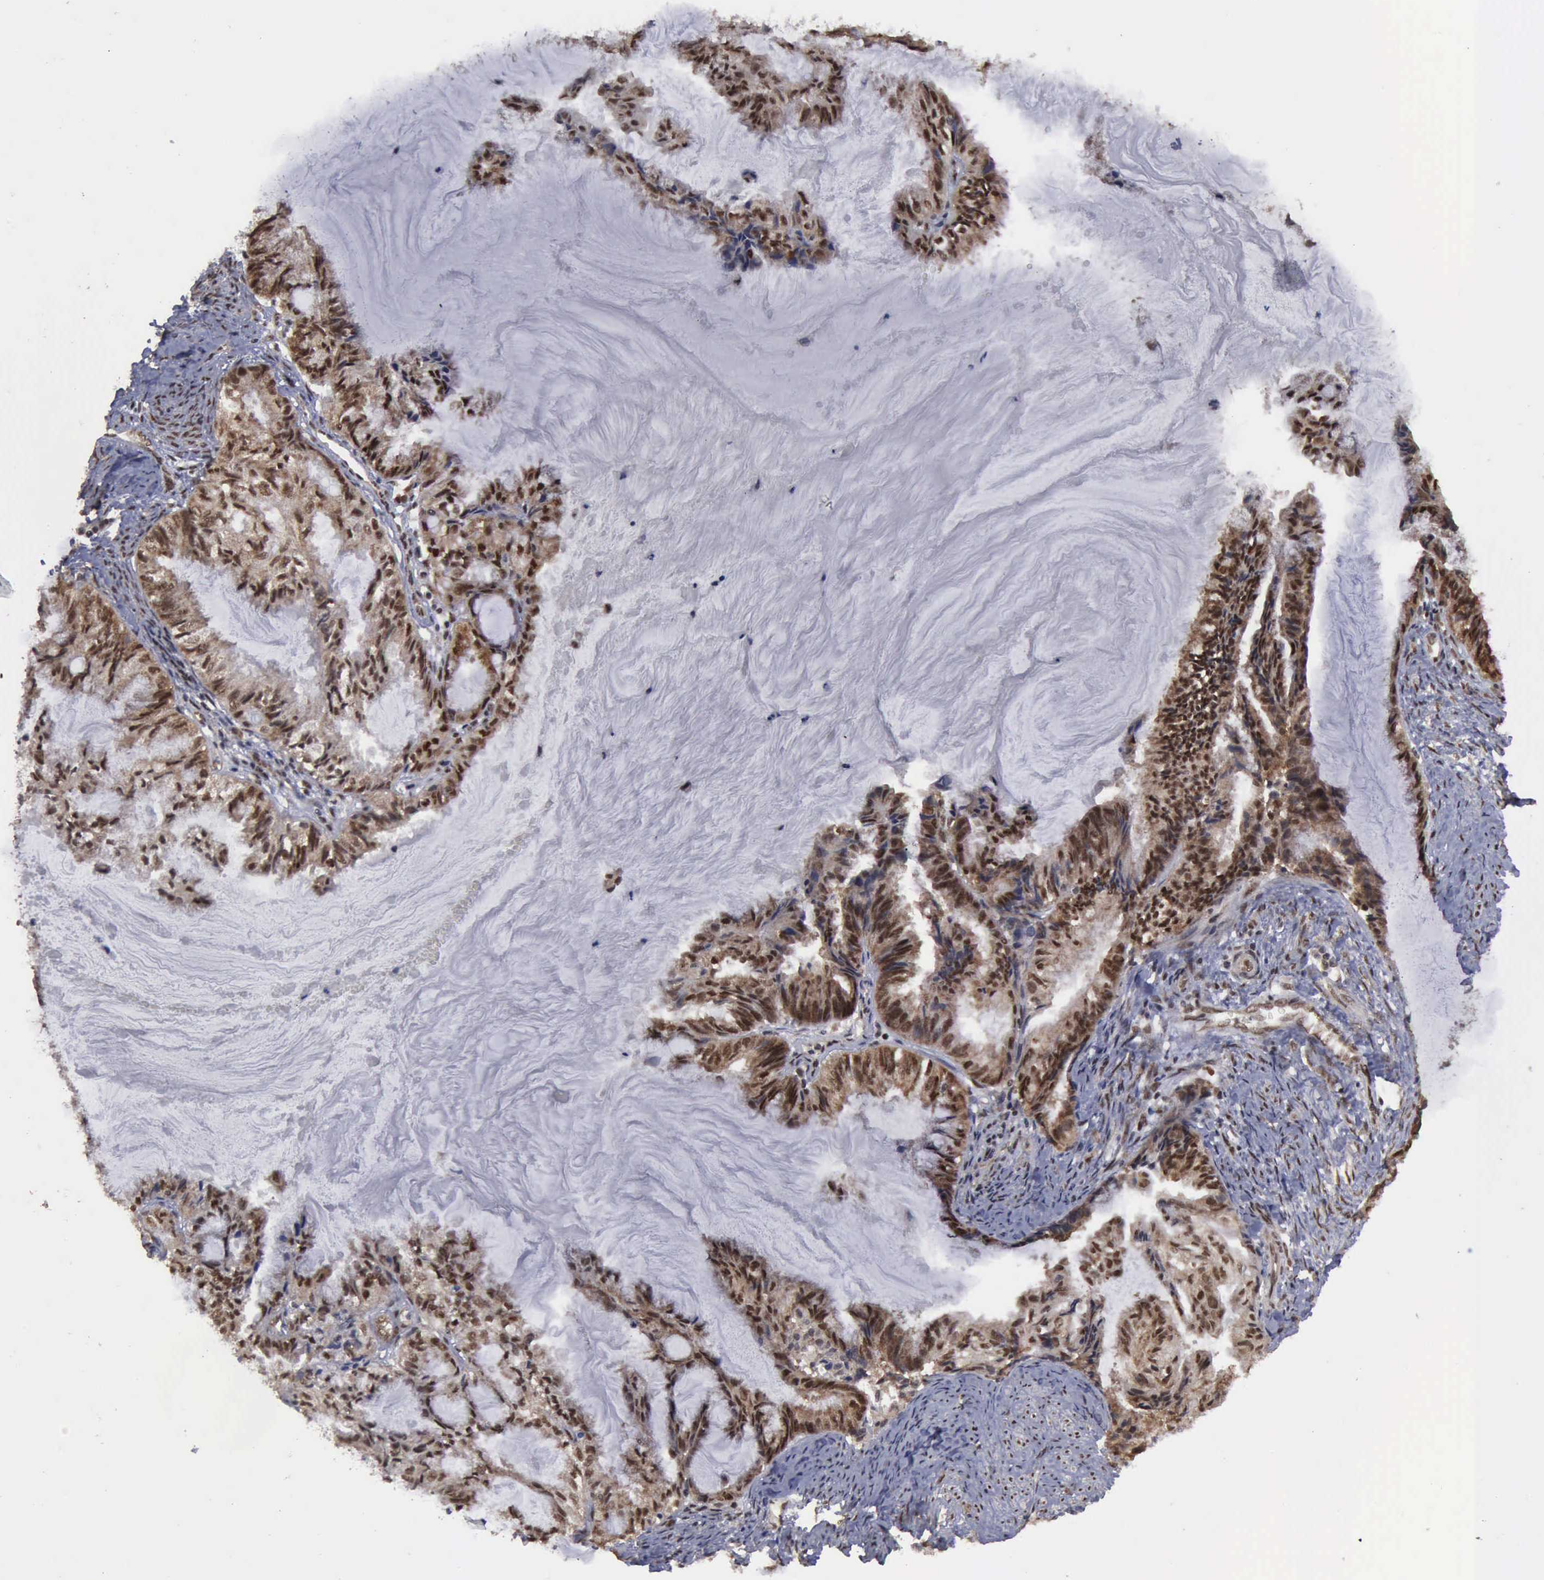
{"staining": {"intensity": "moderate", "quantity": ">75%", "location": "cytoplasmic/membranous,nuclear"}, "tissue": "endometrial cancer", "cell_type": "Tumor cells", "image_type": "cancer", "snomed": [{"axis": "morphology", "description": "Adenocarcinoma, NOS"}, {"axis": "topography", "description": "Endometrium"}], "caption": "Immunohistochemical staining of adenocarcinoma (endometrial) displays moderate cytoplasmic/membranous and nuclear protein positivity in about >75% of tumor cells. The staining is performed using DAB (3,3'-diaminobenzidine) brown chromogen to label protein expression. The nuclei are counter-stained blue using hematoxylin.", "gene": "RTCB", "patient": {"sex": "female", "age": 86}}